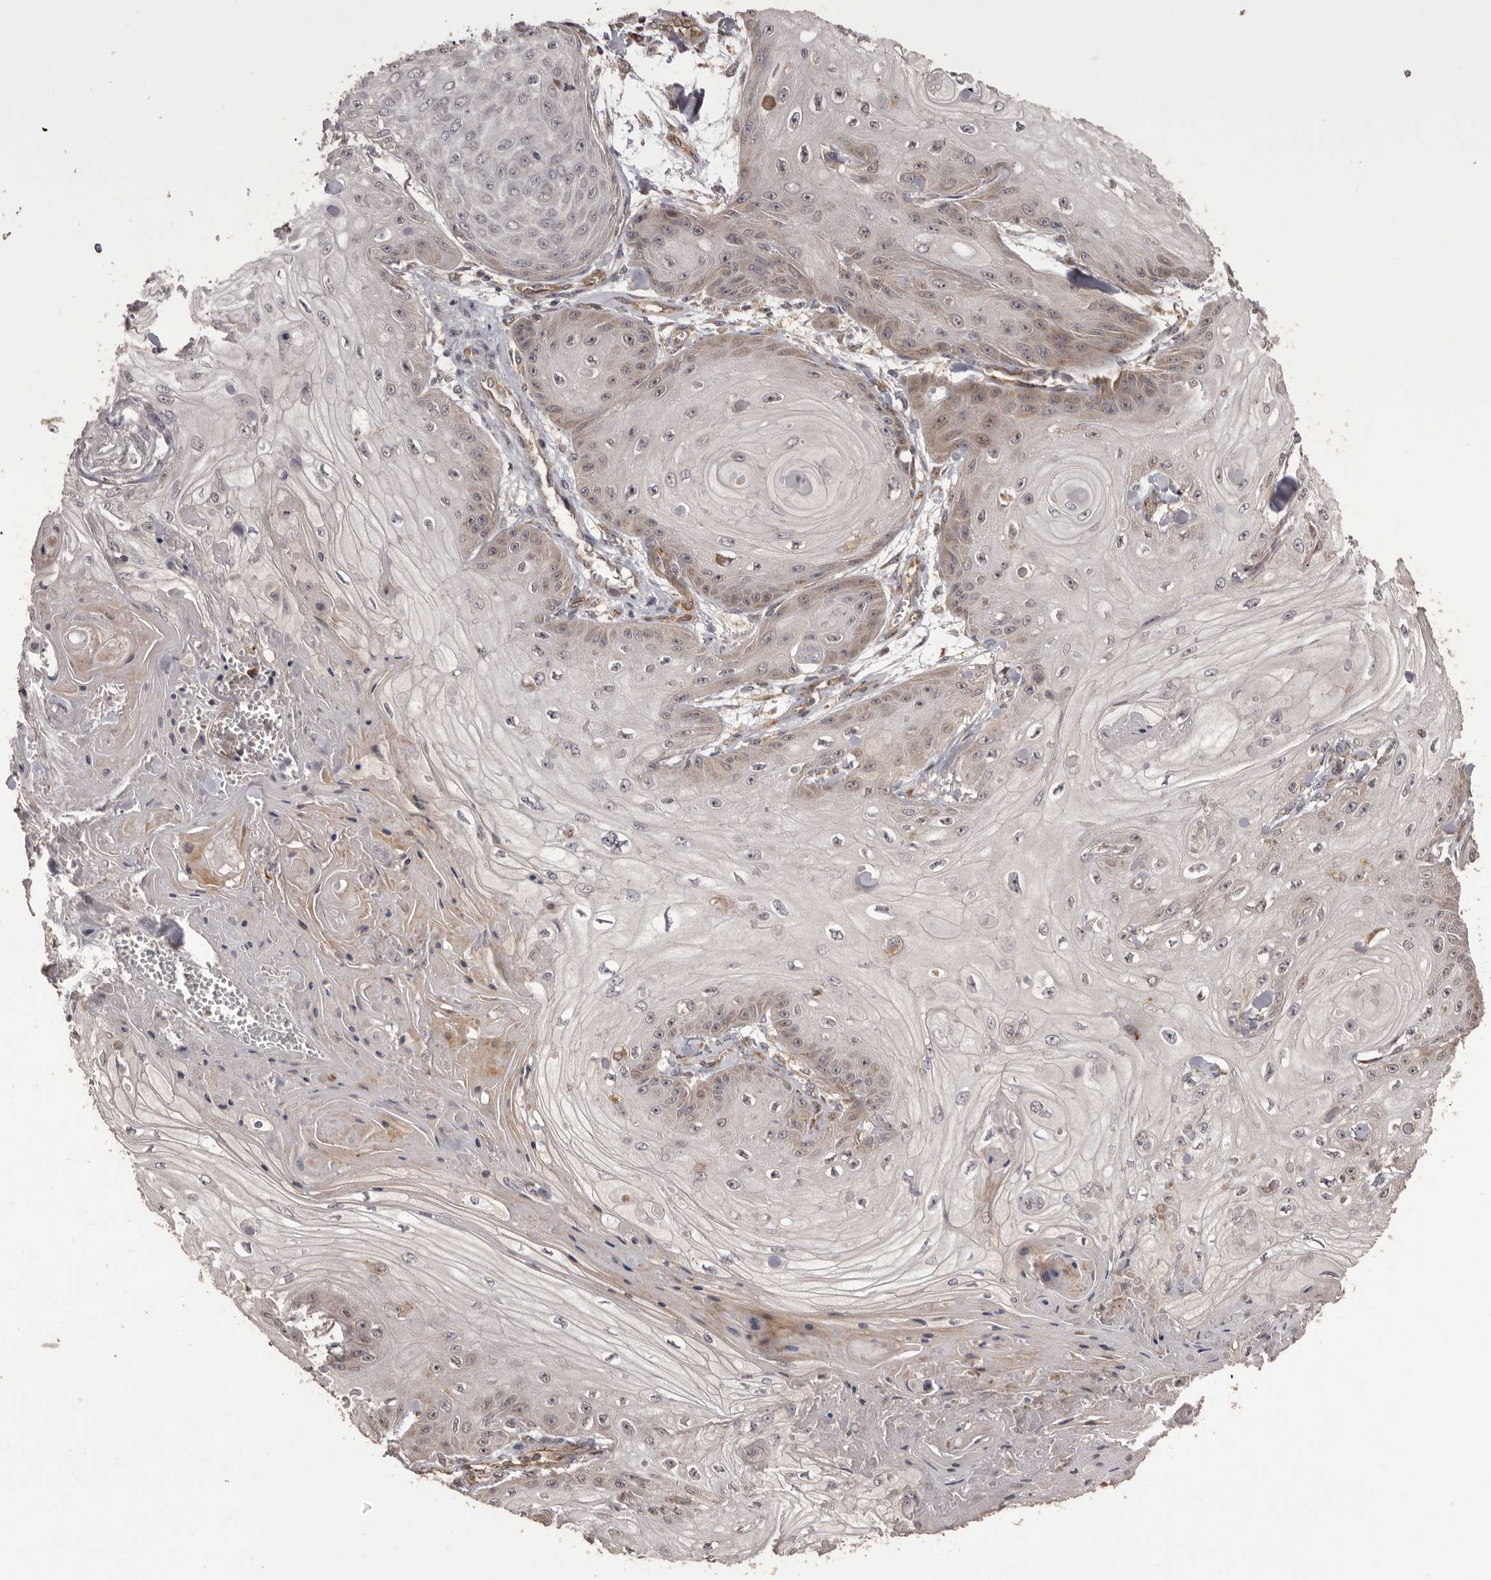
{"staining": {"intensity": "weak", "quantity": "<25%", "location": "cytoplasmic/membranous"}, "tissue": "skin cancer", "cell_type": "Tumor cells", "image_type": "cancer", "snomed": [{"axis": "morphology", "description": "Squamous cell carcinoma, NOS"}, {"axis": "topography", "description": "Skin"}], "caption": "A photomicrograph of skin cancer (squamous cell carcinoma) stained for a protein shows no brown staining in tumor cells.", "gene": "QRSL1", "patient": {"sex": "male", "age": 74}}